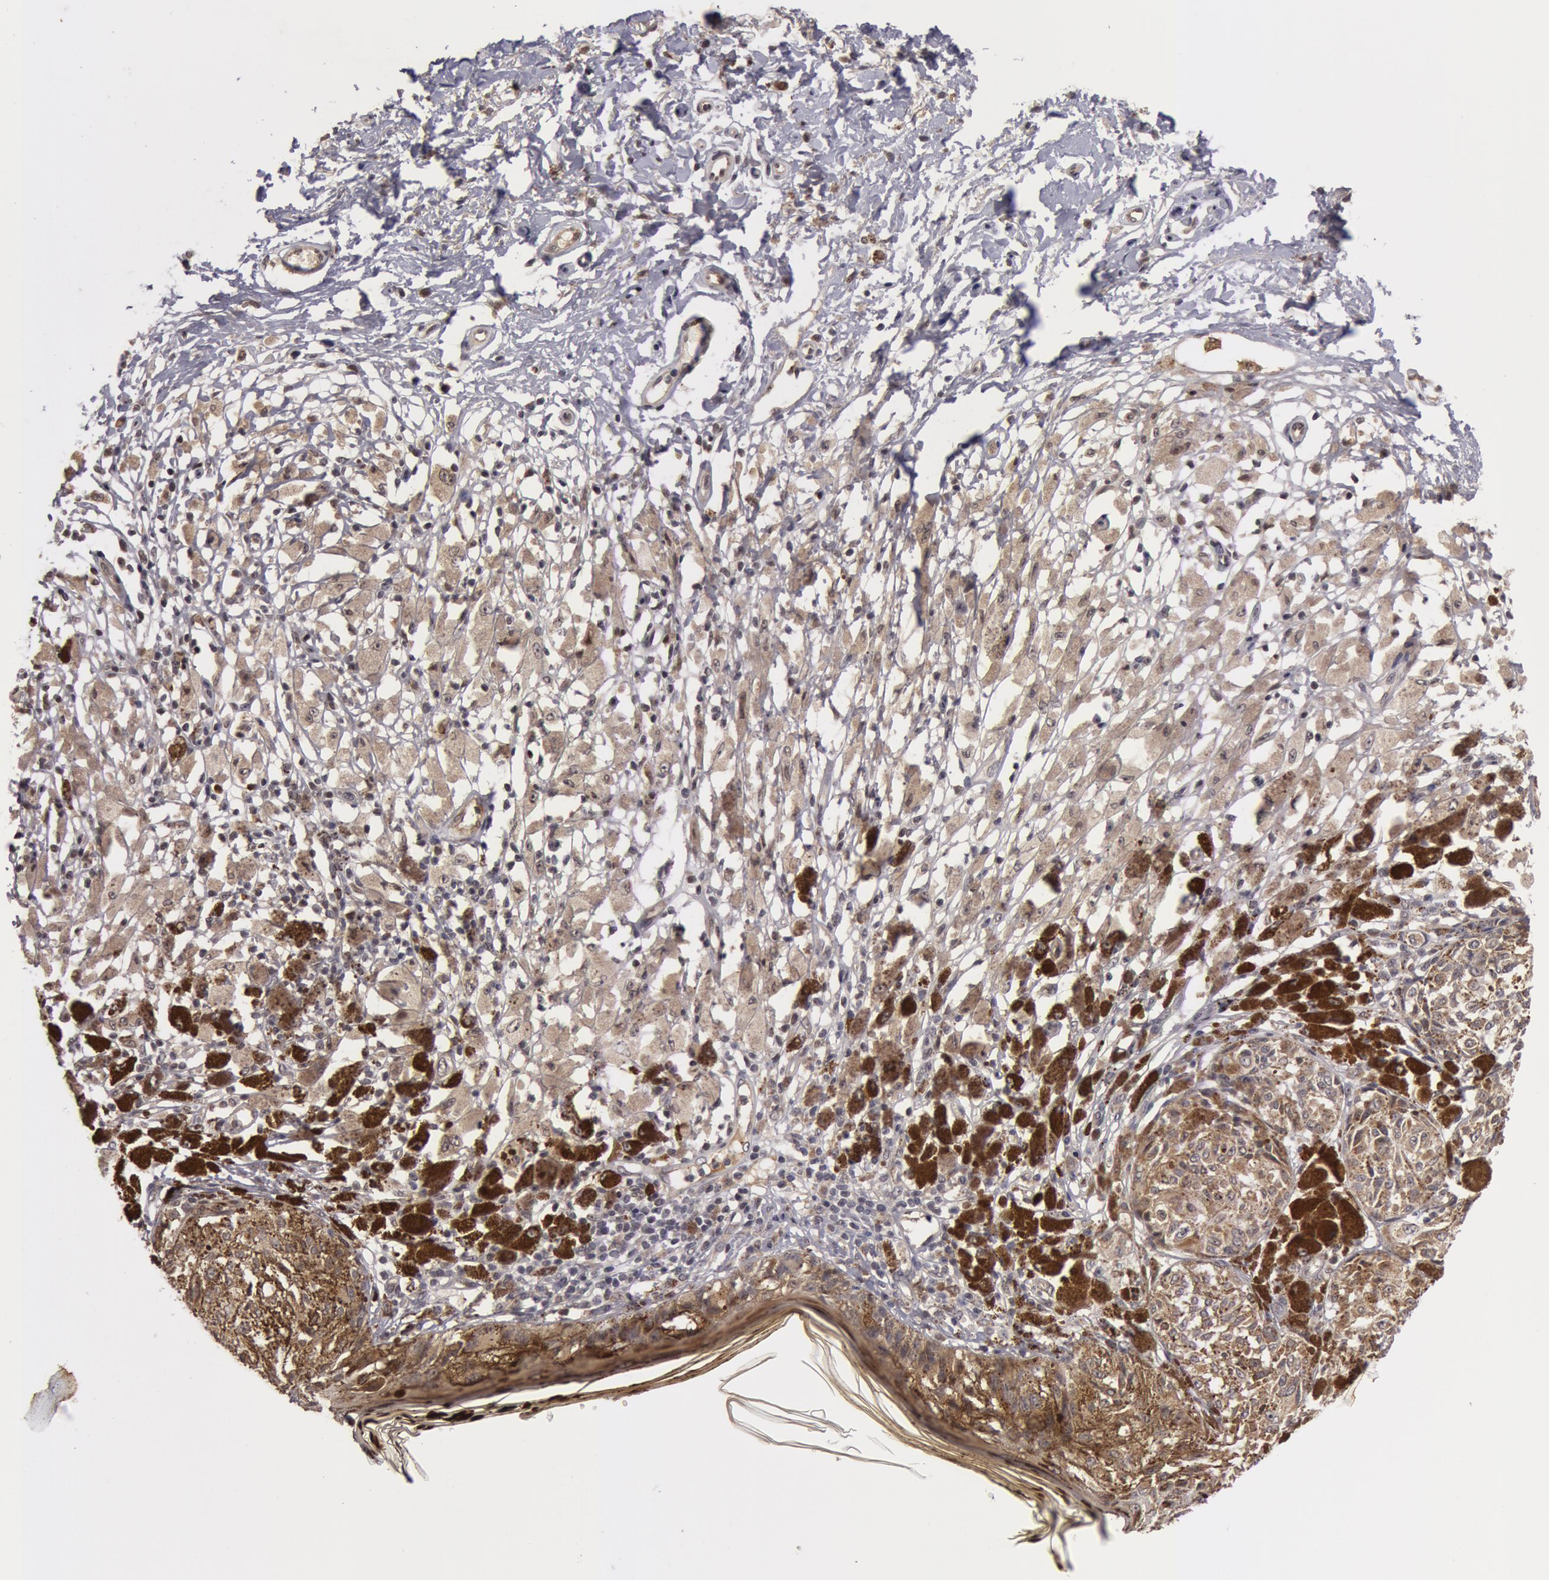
{"staining": {"intensity": "weak", "quantity": "25%-75%", "location": "cytoplasmic/membranous"}, "tissue": "melanoma", "cell_type": "Tumor cells", "image_type": "cancer", "snomed": [{"axis": "morphology", "description": "Malignant melanoma, NOS"}, {"axis": "topography", "description": "Skin"}], "caption": "Malignant melanoma stained with a brown dye reveals weak cytoplasmic/membranous positive expression in approximately 25%-75% of tumor cells.", "gene": "SYTL4", "patient": {"sex": "male", "age": 88}}